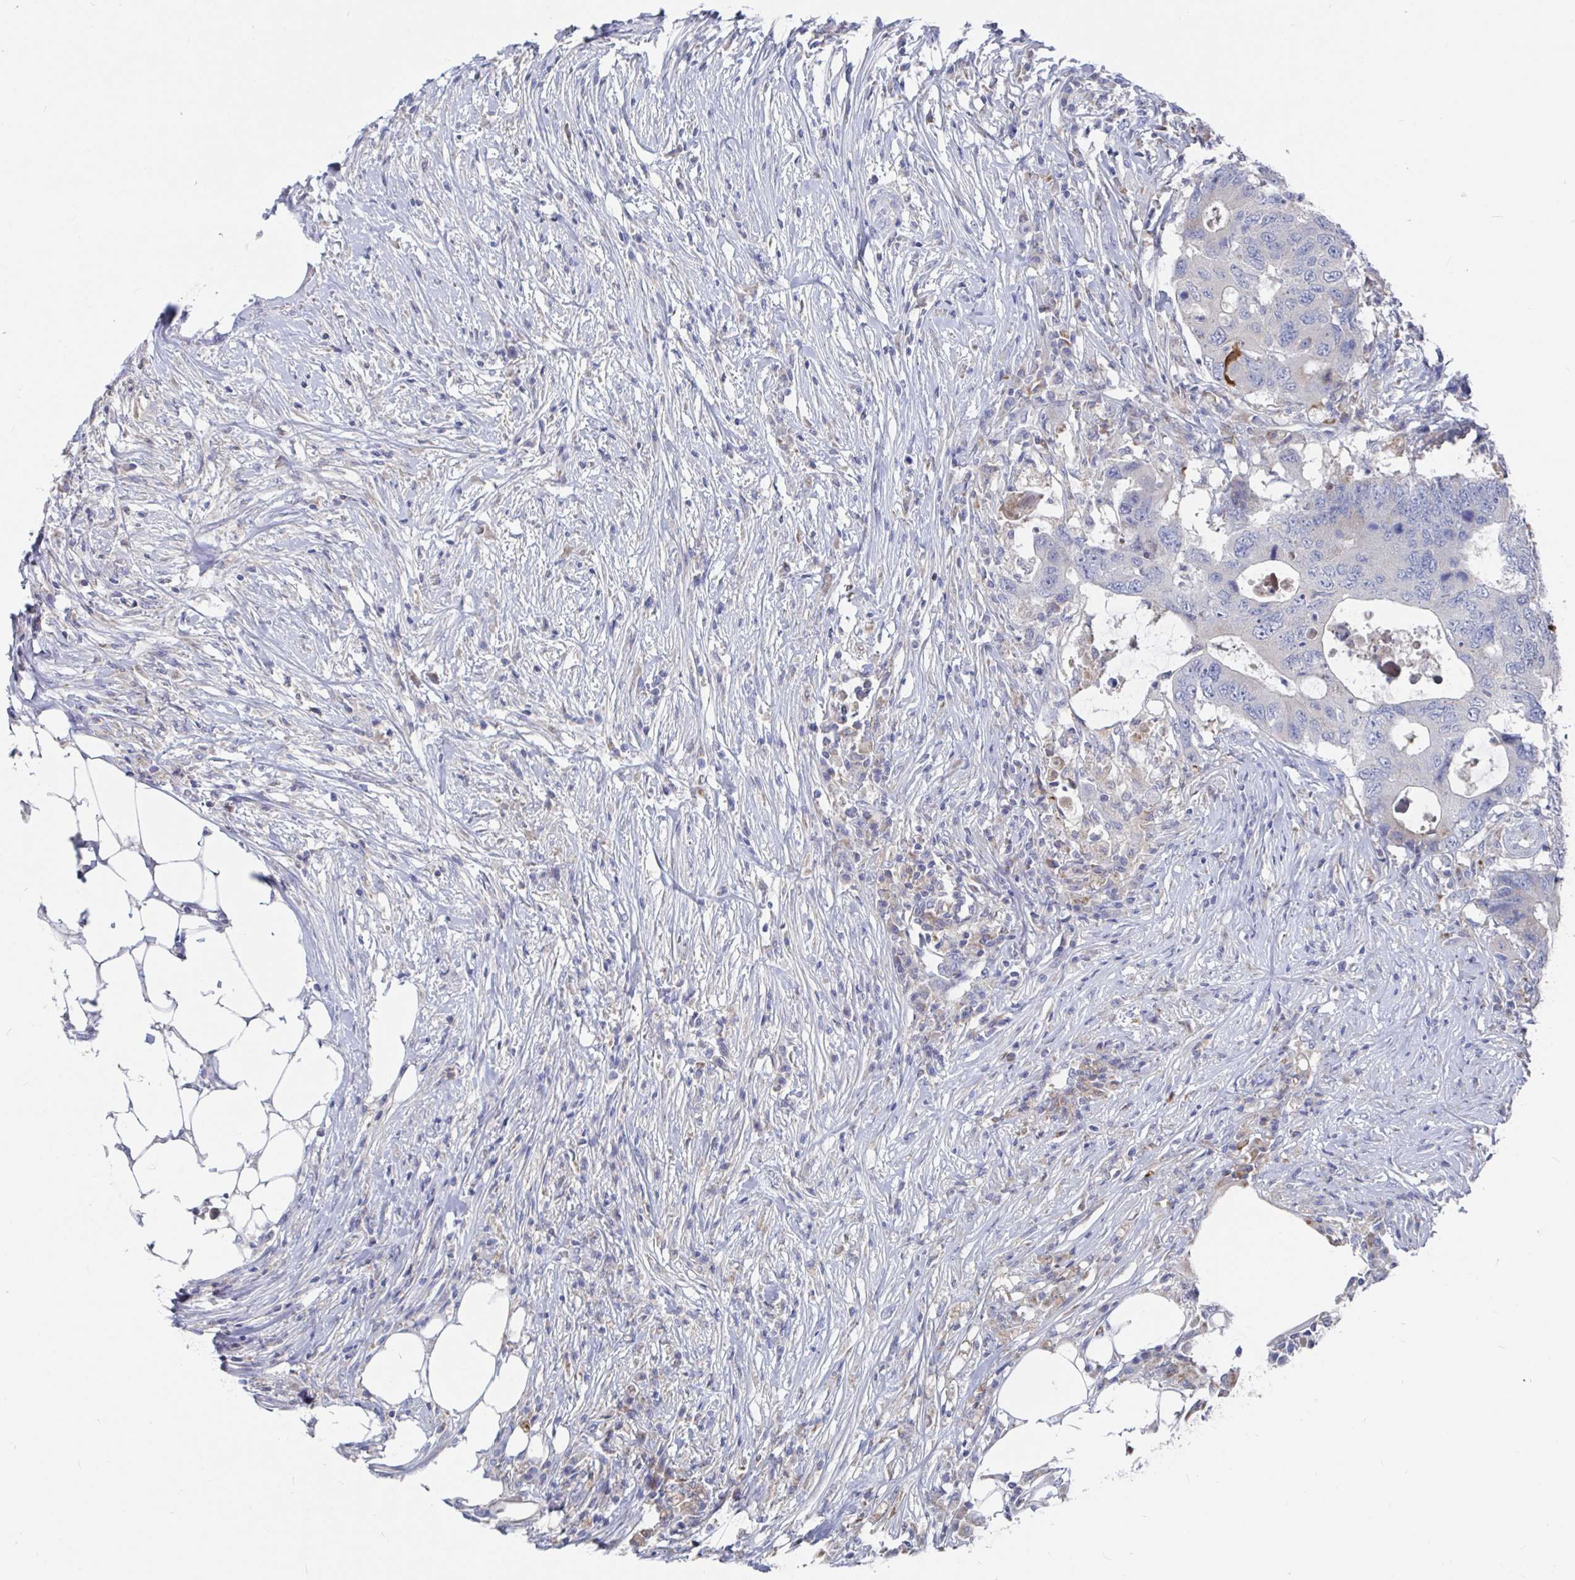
{"staining": {"intensity": "negative", "quantity": "none", "location": "none"}, "tissue": "colorectal cancer", "cell_type": "Tumor cells", "image_type": "cancer", "snomed": [{"axis": "morphology", "description": "Adenocarcinoma, NOS"}, {"axis": "topography", "description": "Colon"}], "caption": "A histopathology image of colorectal cancer stained for a protein reveals no brown staining in tumor cells.", "gene": "GPR148", "patient": {"sex": "male", "age": 71}}